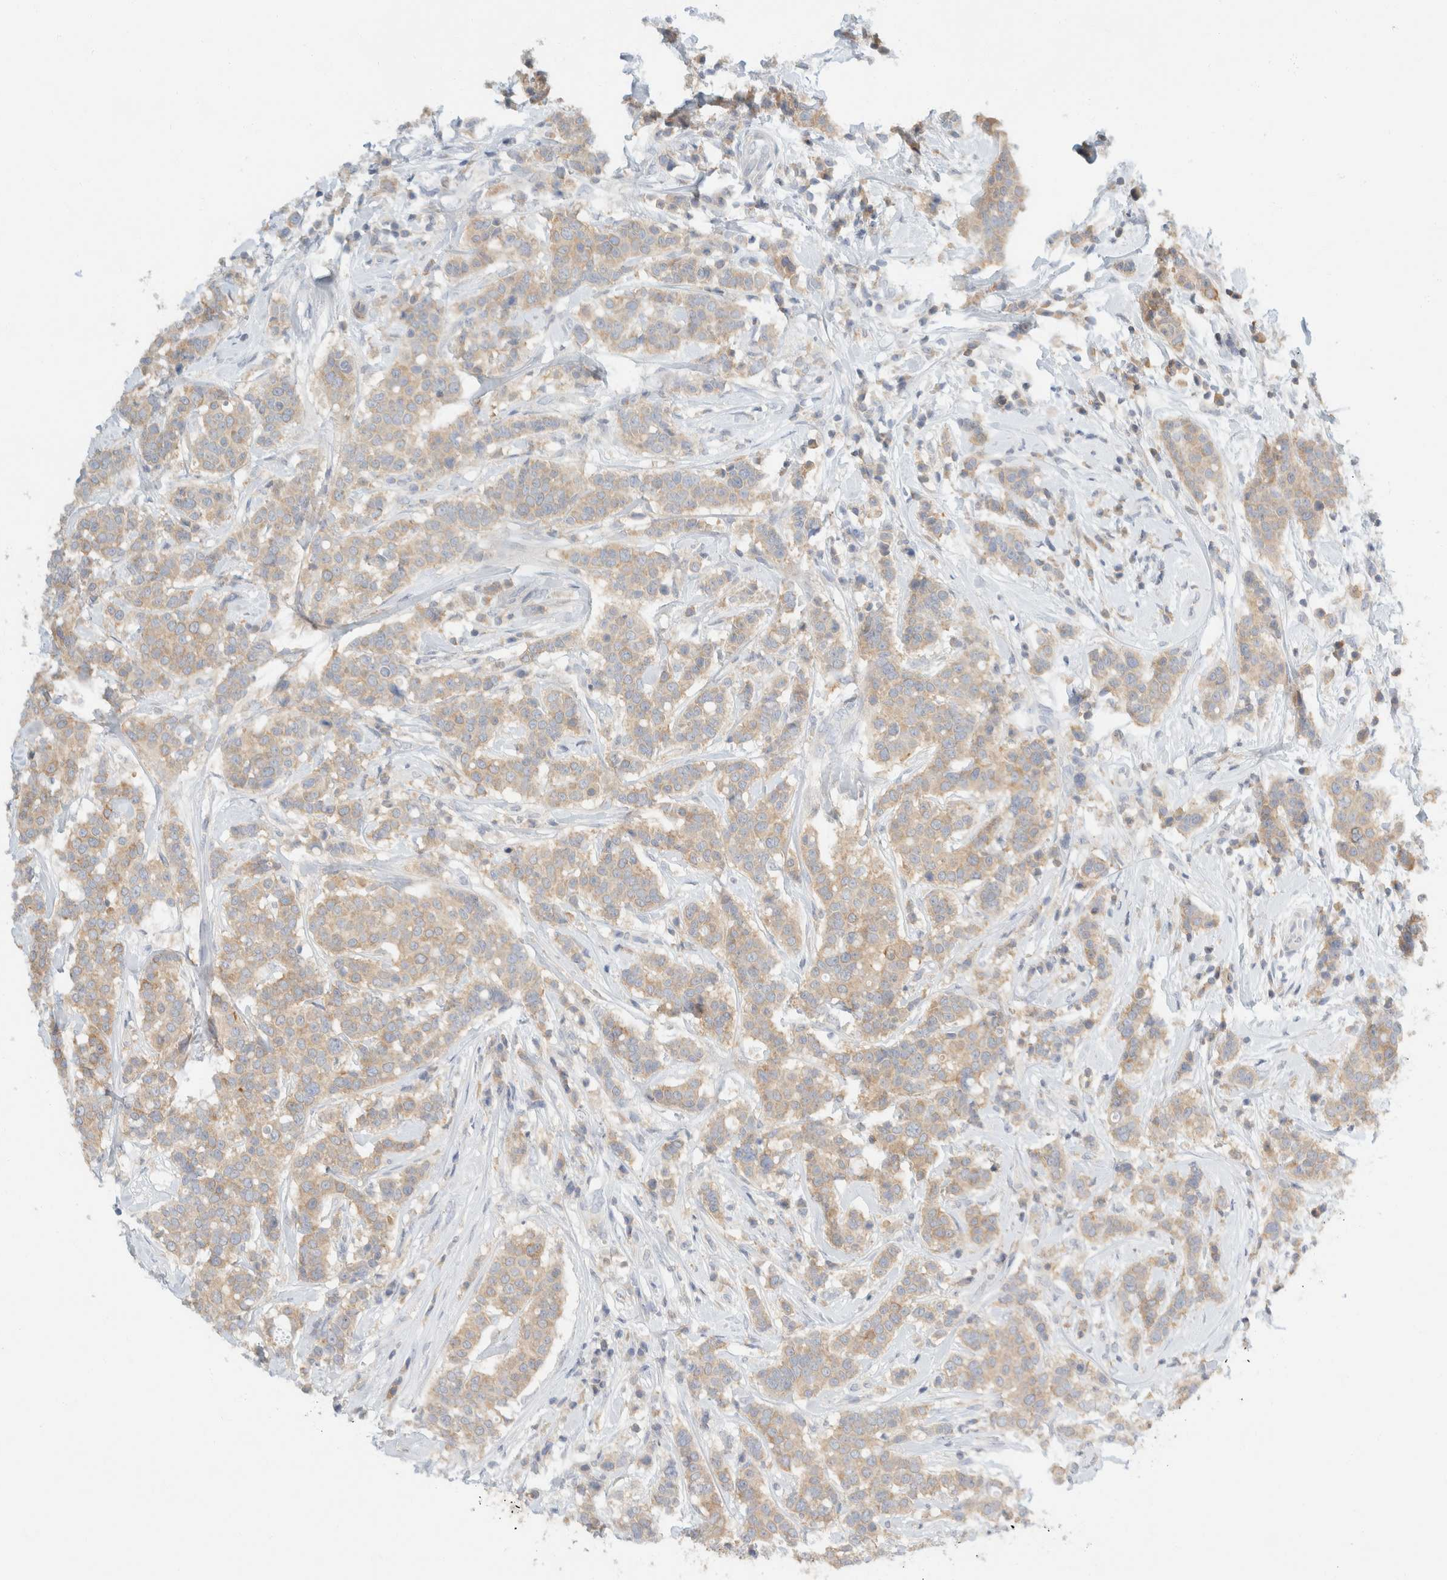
{"staining": {"intensity": "weak", "quantity": ">75%", "location": "cytoplasmic/membranous"}, "tissue": "breast cancer", "cell_type": "Tumor cells", "image_type": "cancer", "snomed": [{"axis": "morphology", "description": "Duct carcinoma"}, {"axis": "topography", "description": "Breast"}], "caption": "There is low levels of weak cytoplasmic/membranous positivity in tumor cells of breast cancer, as demonstrated by immunohistochemical staining (brown color).", "gene": "SH3GLB2", "patient": {"sex": "female", "age": 27}}